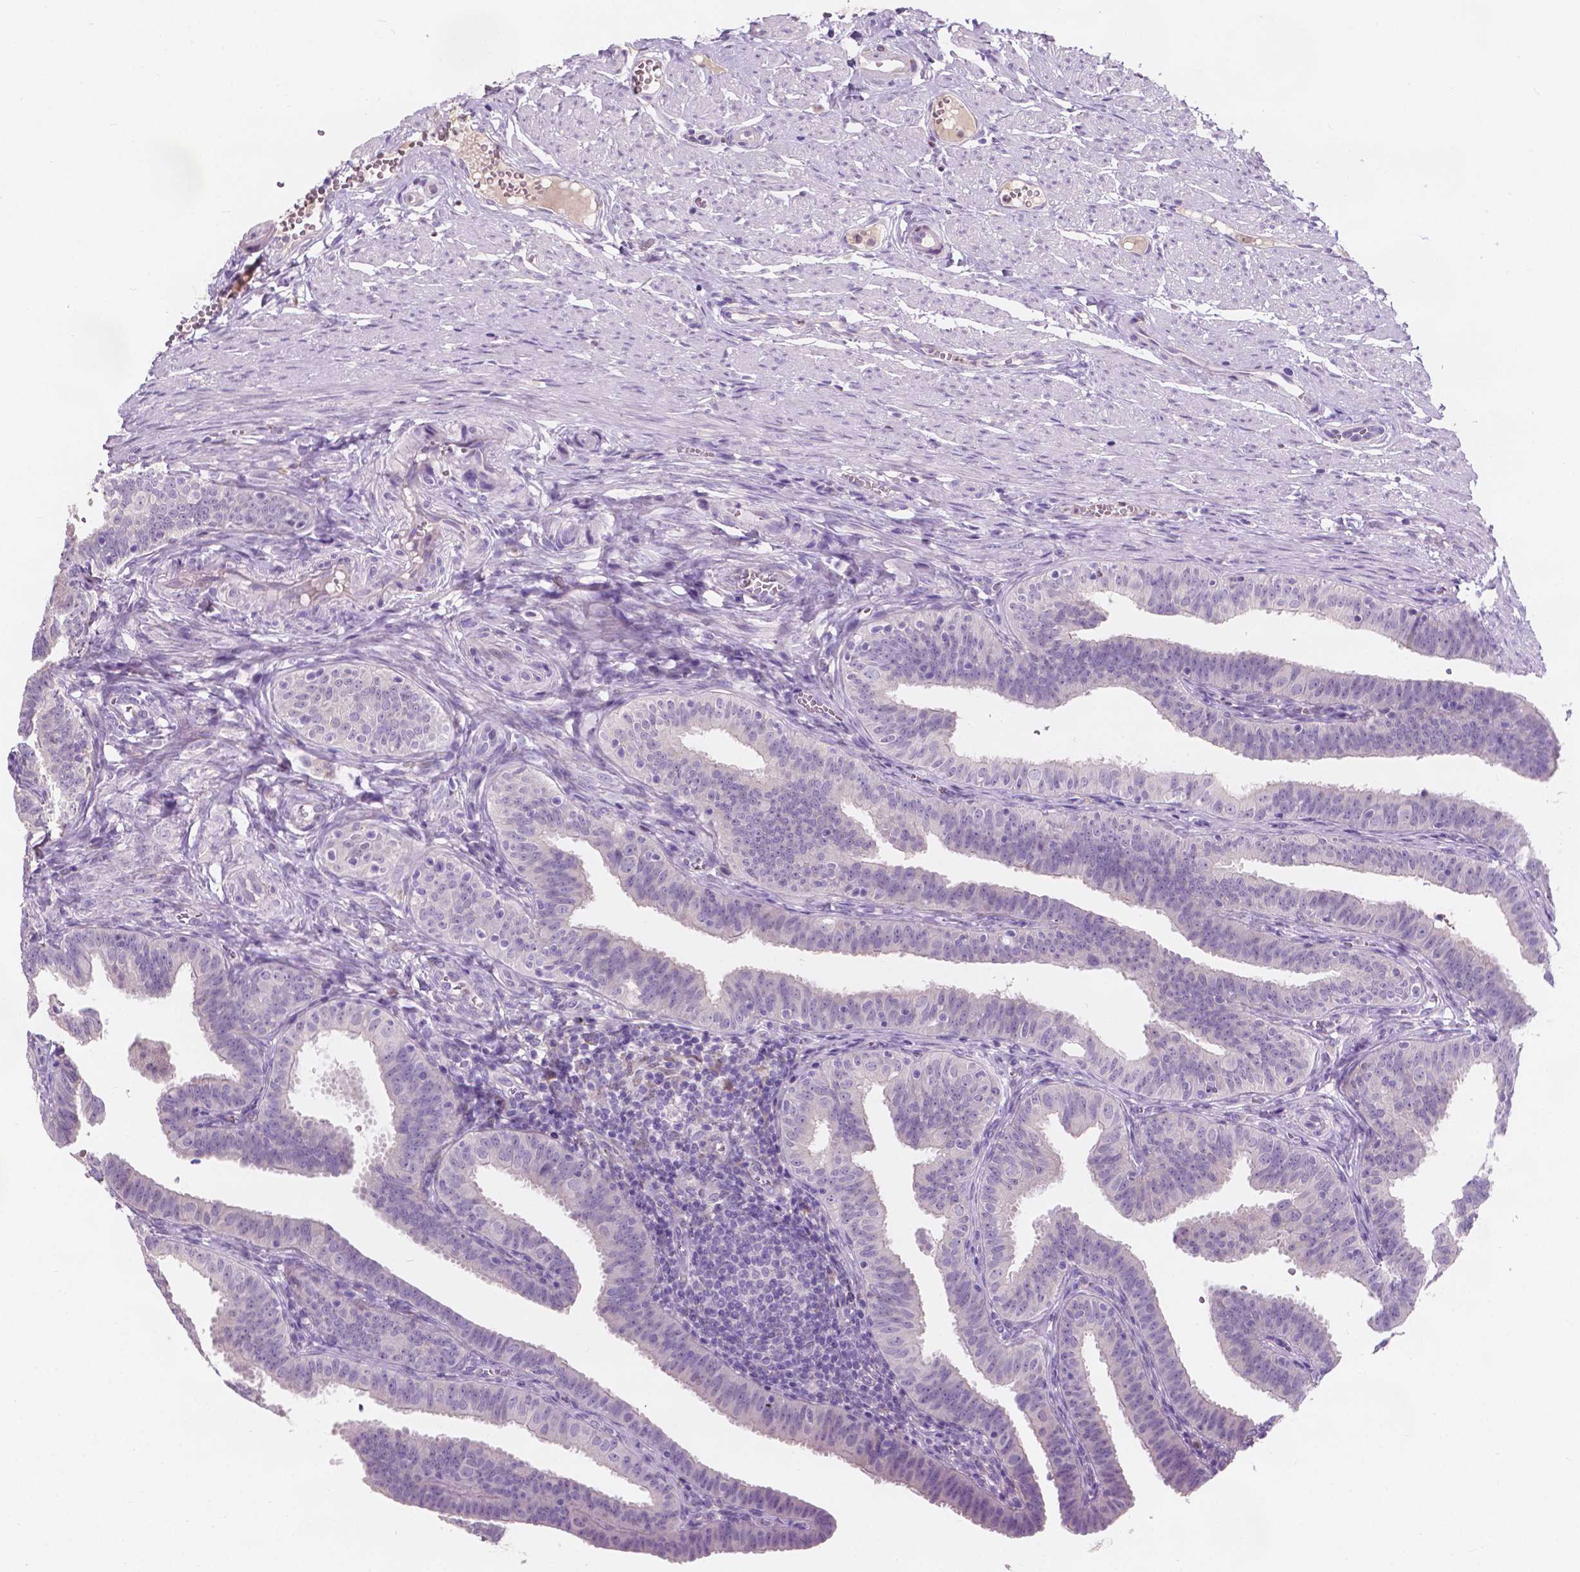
{"staining": {"intensity": "negative", "quantity": "none", "location": "none"}, "tissue": "fallopian tube", "cell_type": "Glandular cells", "image_type": "normal", "snomed": [{"axis": "morphology", "description": "Normal tissue, NOS"}, {"axis": "topography", "description": "Fallopian tube"}], "caption": "A high-resolution histopathology image shows immunohistochemistry staining of normal fallopian tube, which demonstrates no significant positivity in glandular cells. (Stains: DAB (3,3'-diaminobenzidine) immunohistochemistry (IHC) with hematoxylin counter stain, Microscopy: brightfield microscopy at high magnification).", "gene": "IREB2", "patient": {"sex": "female", "age": 25}}